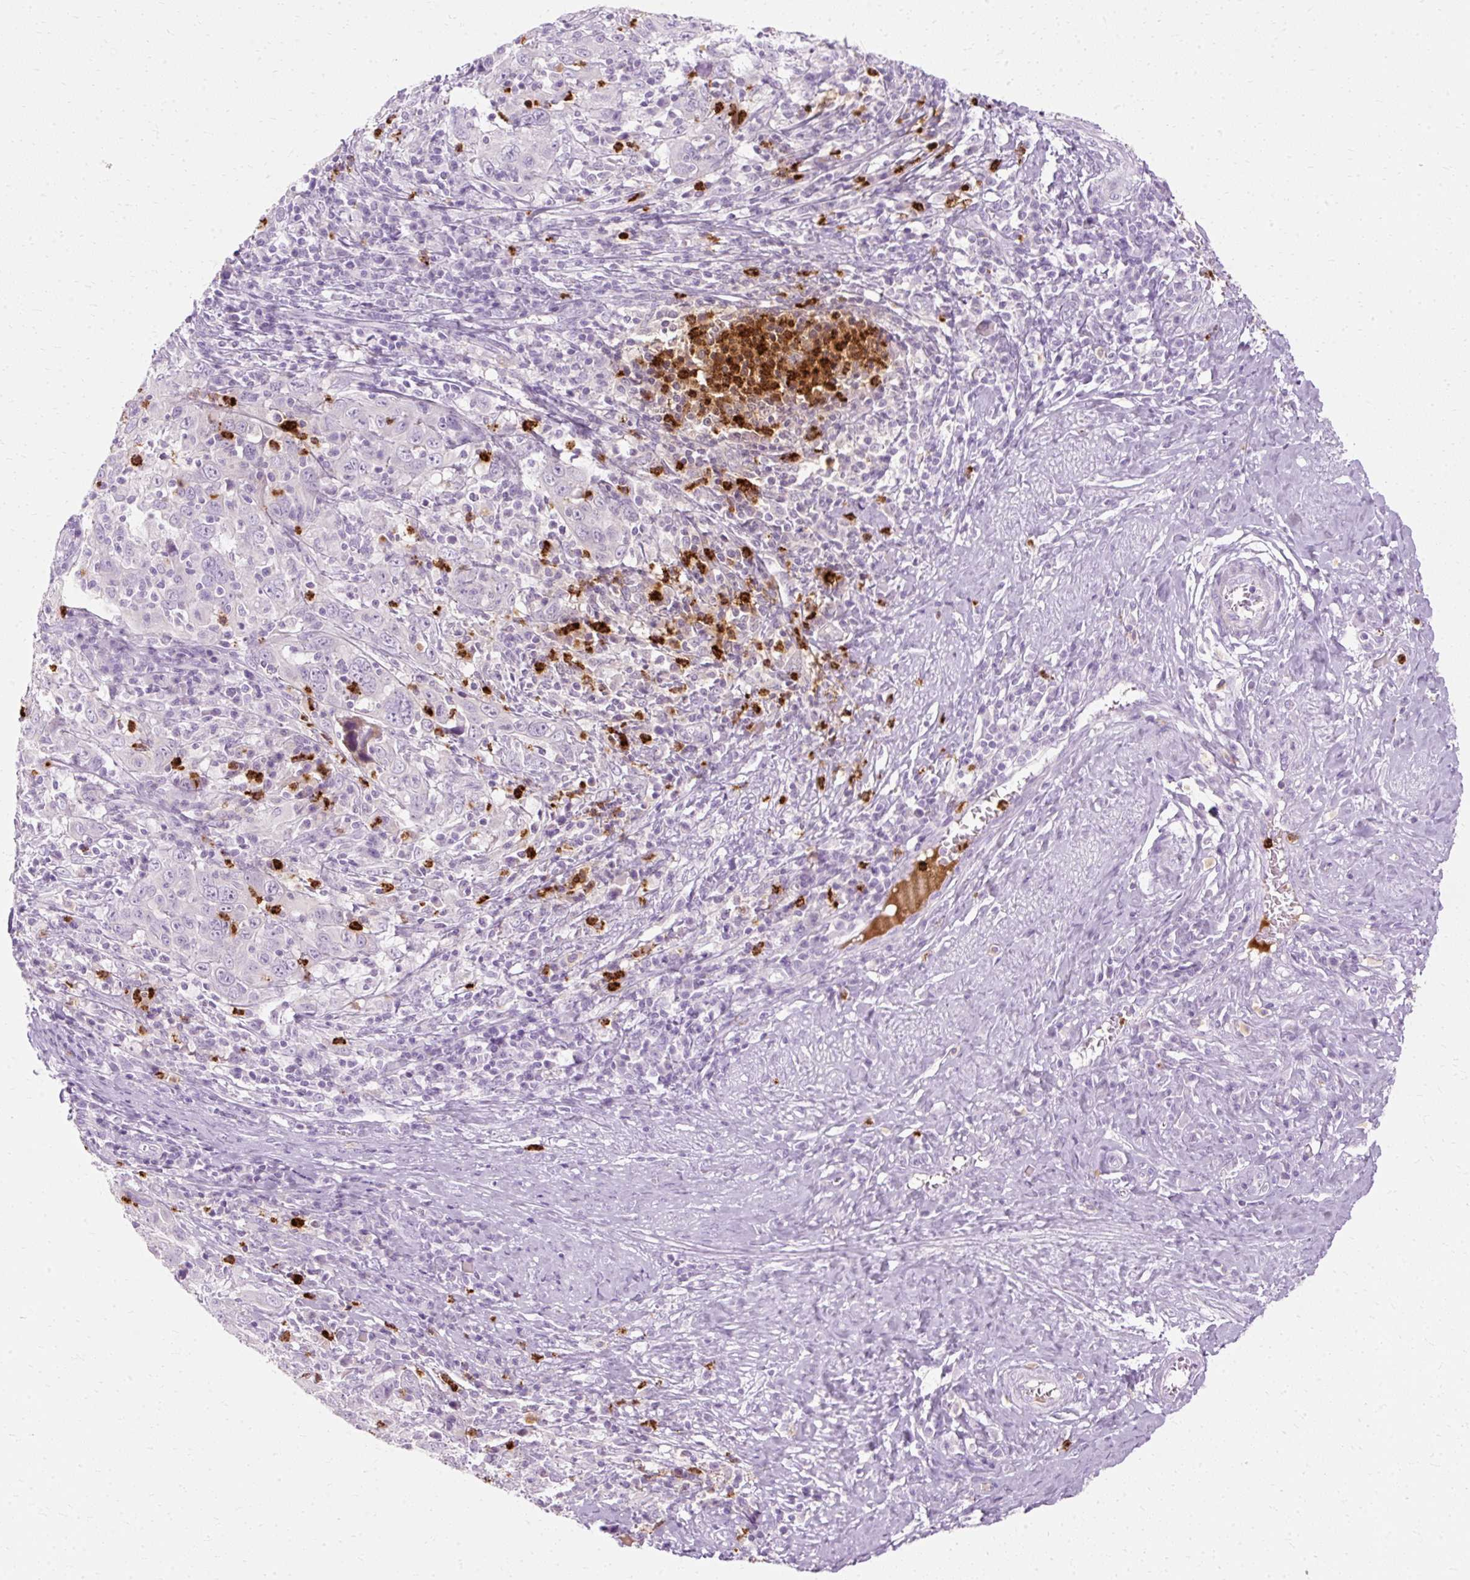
{"staining": {"intensity": "negative", "quantity": "none", "location": "none"}, "tissue": "cervical cancer", "cell_type": "Tumor cells", "image_type": "cancer", "snomed": [{"axis": "morphology", "description": "Squamous cell carcinoma, NOS"}, {"axis": "topography", "description": "Cervix"}], "caption": "This is an immunohistochemistry photomicrograph of cervical squamous cell carcinoma. There is no staining in tumor cells.", "gene": "DEFA1", "patient": {"sex": "female", "age": 46}}